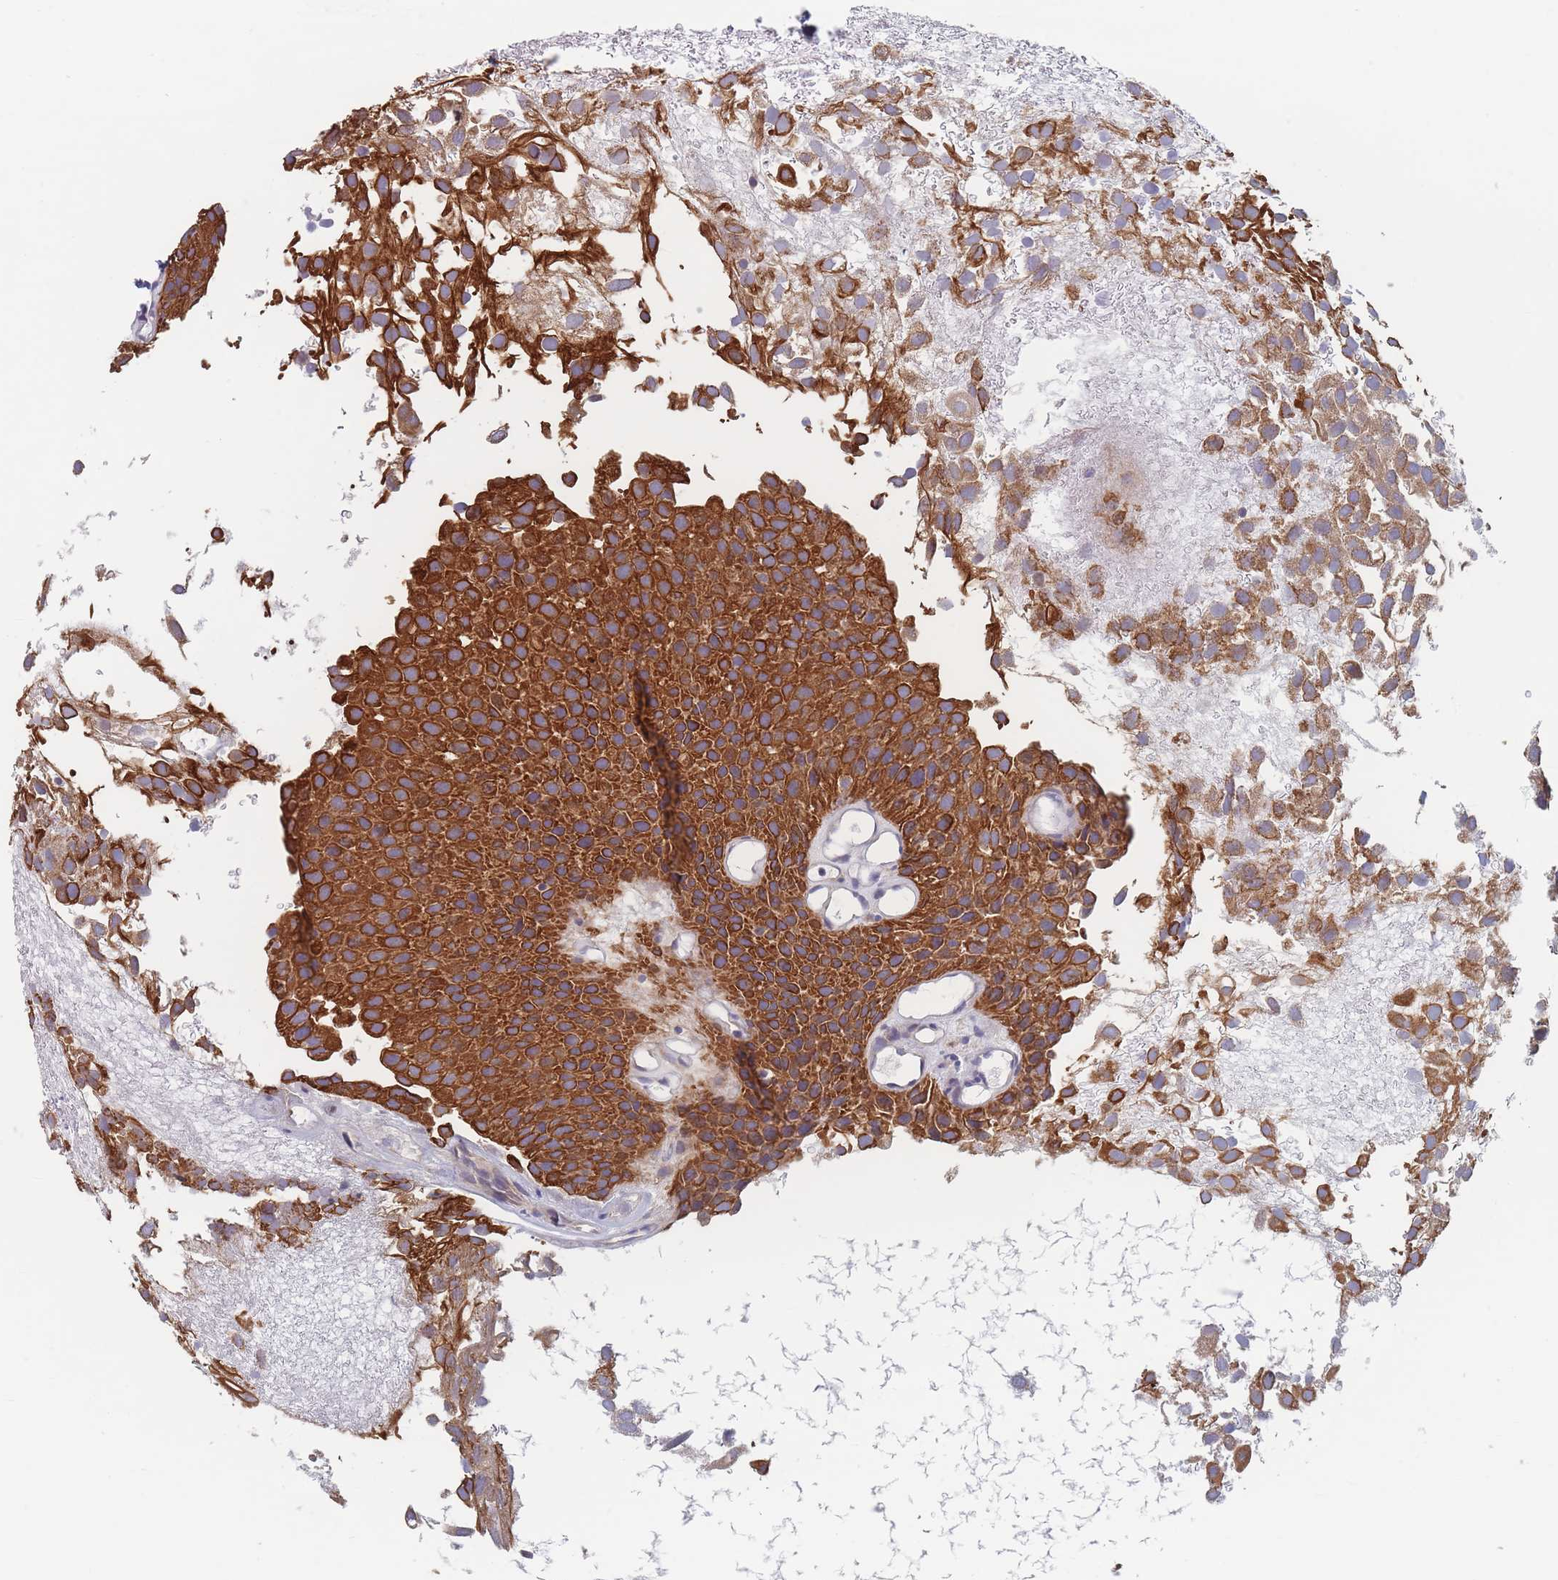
{"staining": {"intensity": "strong", "quantity": "25%-75%", "location": "cytoplasmic/membranous"}, "tissue": "urothelial cancer", "cell_type": "Tumor cells", "image_type": "cancer", "snomed": [{"axis": "morphology", "description": "Urothelial carcinoma, Low grade"}, {"axis": "topography", "description": "Urinary bladder"}], "caption": "This is an image of immunohistochemistry staining of low-grade urothelial carcinoma, which shows strong expression in the cytoplasmic/membranous of tumor cells.", "gene": "EFCC1", "patient": {"sex": "male", "age": 88}}